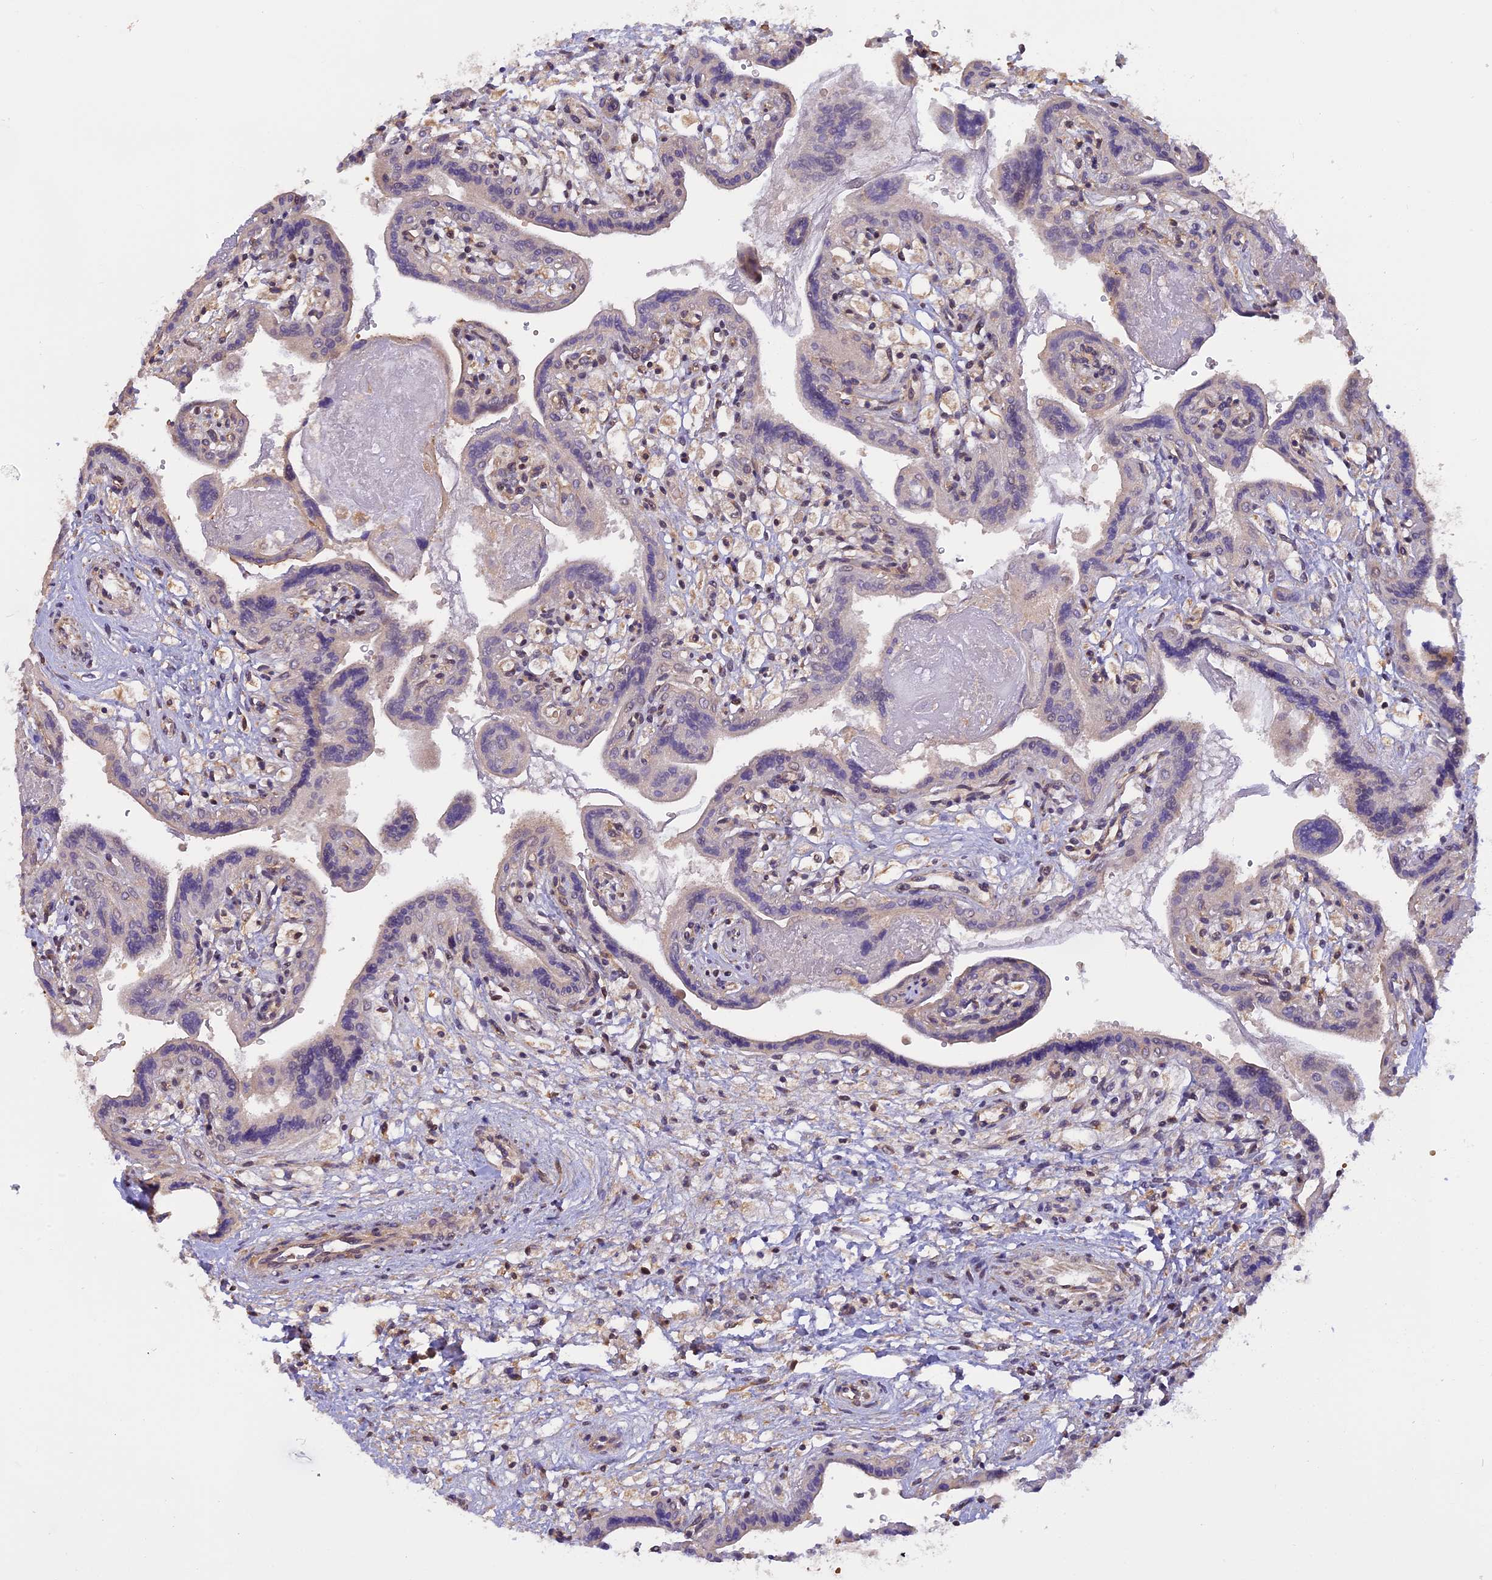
{"staining": {"intensity": "moderate", "quantity": ">75%", "location": "nuclear"}, "tissue": "placenta", "cell_type": "Decidual cells", "image_type": "normal", "snomed": [{"axis": "morphology", "description": "Normal tissue, NOS"}, {"axis": "topography", "description": "Placenta"}], "caption": "Immunohistochemical staining of benign human placenta exhibits medium levels of moderate nuclear staining in about >75% of decidual cells. Nuclei are stained in blue.", "gene": "MGA", "patient": {"sex": "female", "age": 37}}